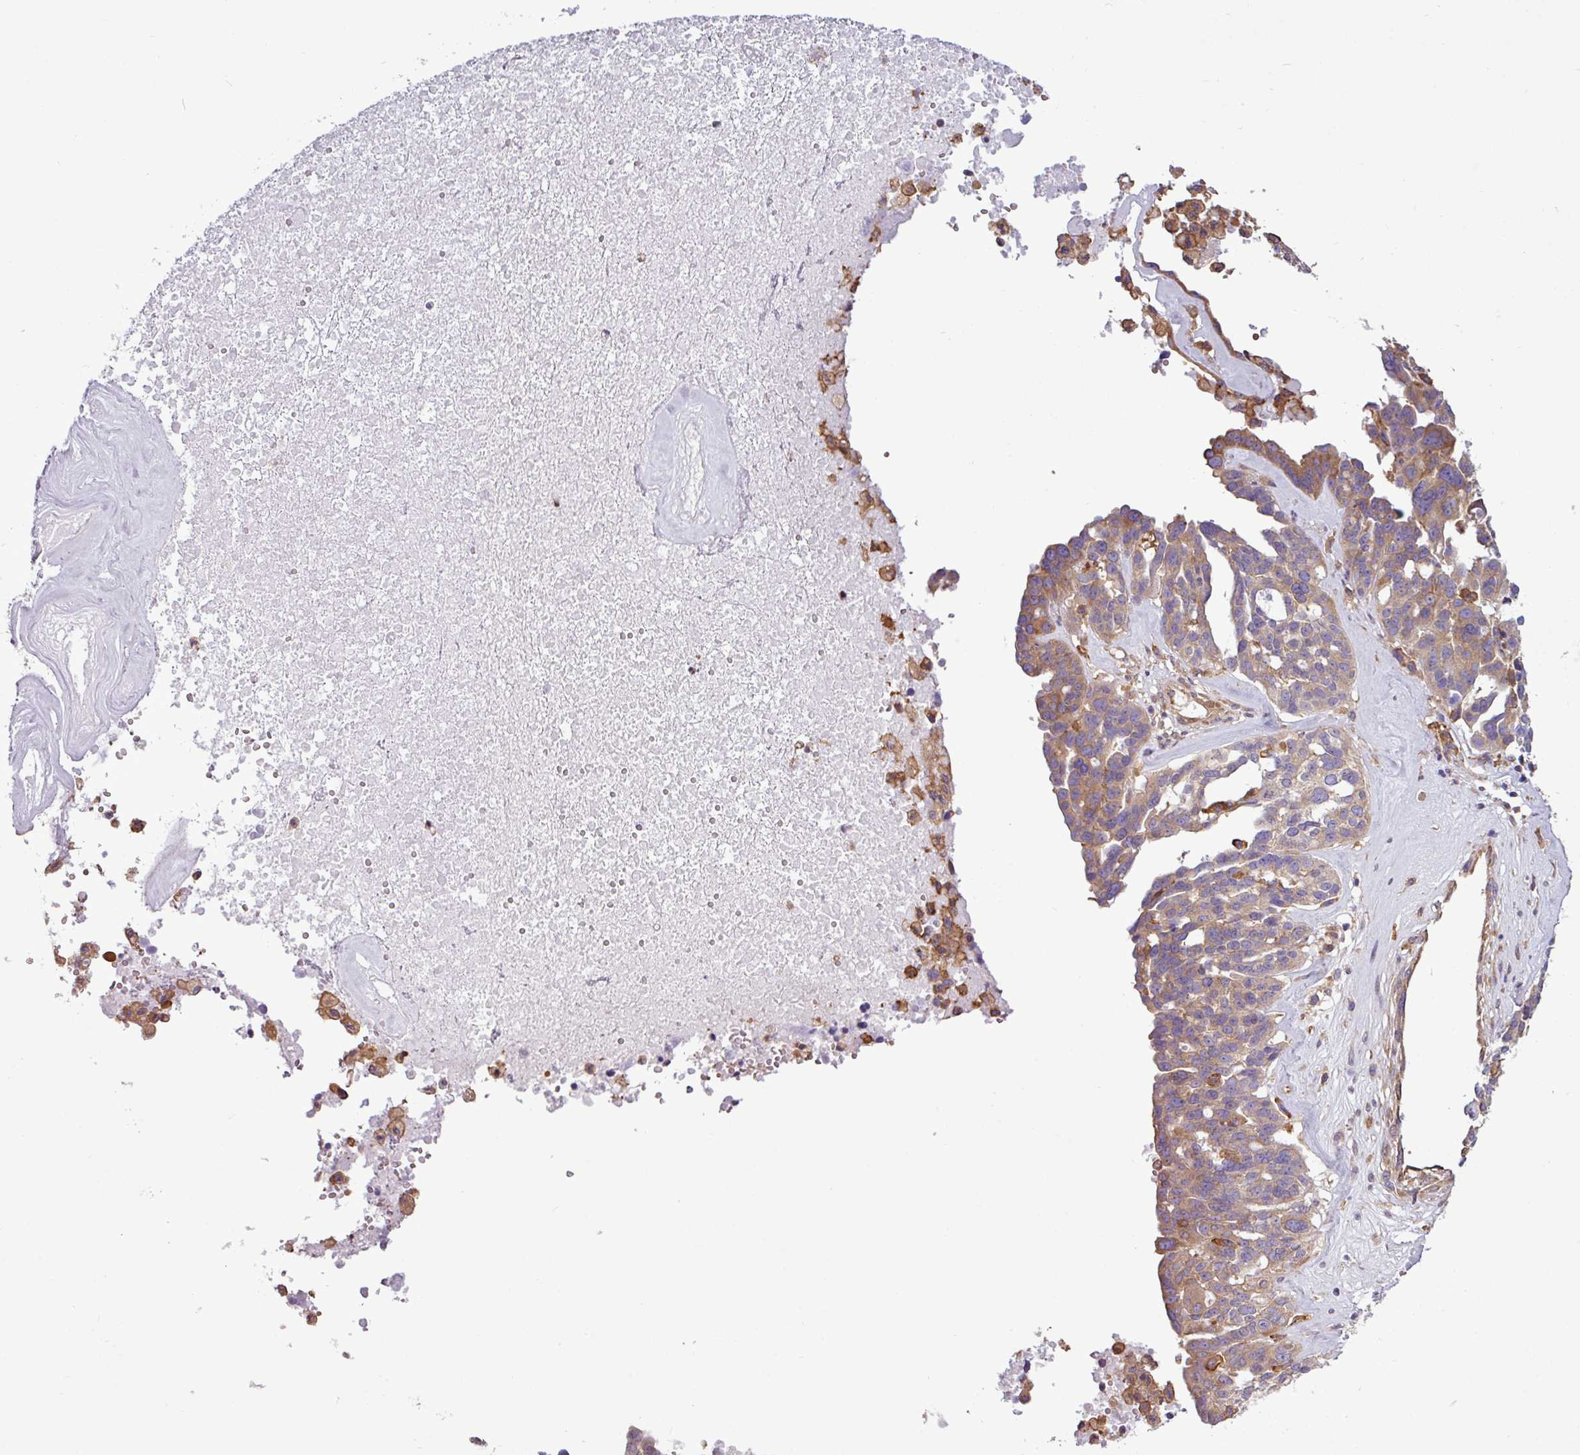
{"staining": {"intensity": "weak", "quantity": "25%-75%", "location": "cytoplasmic/membranous"}, "tissue": "ovarian cancer", "cell_type": "Tumor cells", "image_type": "cancer", "snomed": [{"axis": "morphology", "description": "Cystadenocarcinoma, serous, NOS"}, {"axis": "topography", "description": "Ovary"}], "caption": "Ovarian cancer tissue reveals weak cytoplasmic/membranous expression in about 25%-75% of tumor cells, visualized by immunohistochemistry. (brown staining indicates protein expression, while blue staining denotes nuclei).", "gene": "PACSIN2", "patient": {"sex": "female", "age": 59}}